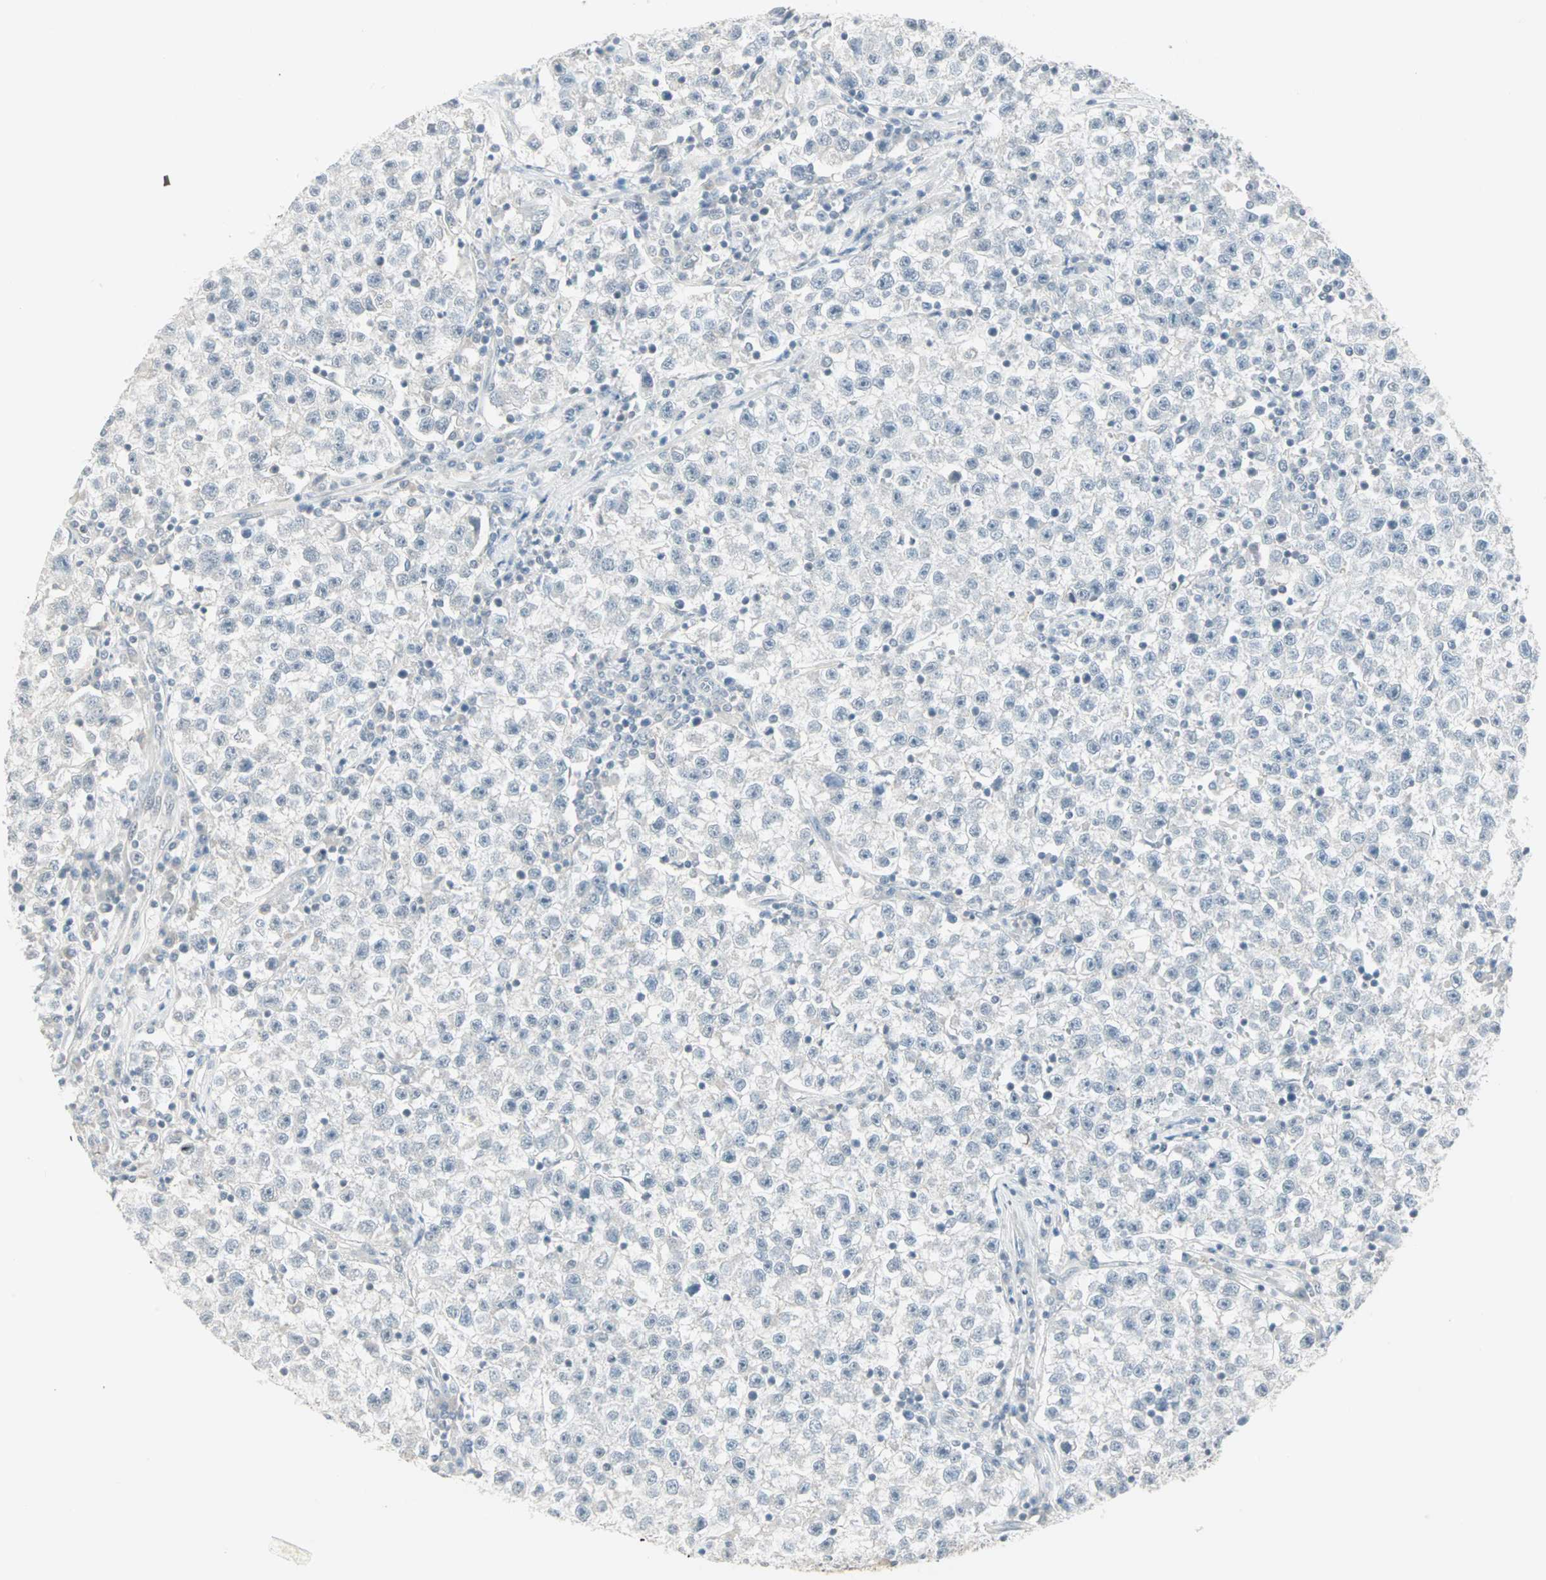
{"staining": {"intensity": "negative", "quantity": "none", "location": "none"}, "tissue": "testis cancer", "cell_type": "Tumor cells", "image_type": "cancer", "snomed": [{"axis": "morphology", "description": "Seminoma, NOS"}, {"axis": "topography", "description": "Testis"}], "caption": "Image shows no protein expression in tumor cells of testis cancer tissue.", "gene": "PTPA", "patient": {"sex": "male", "age": 22}}